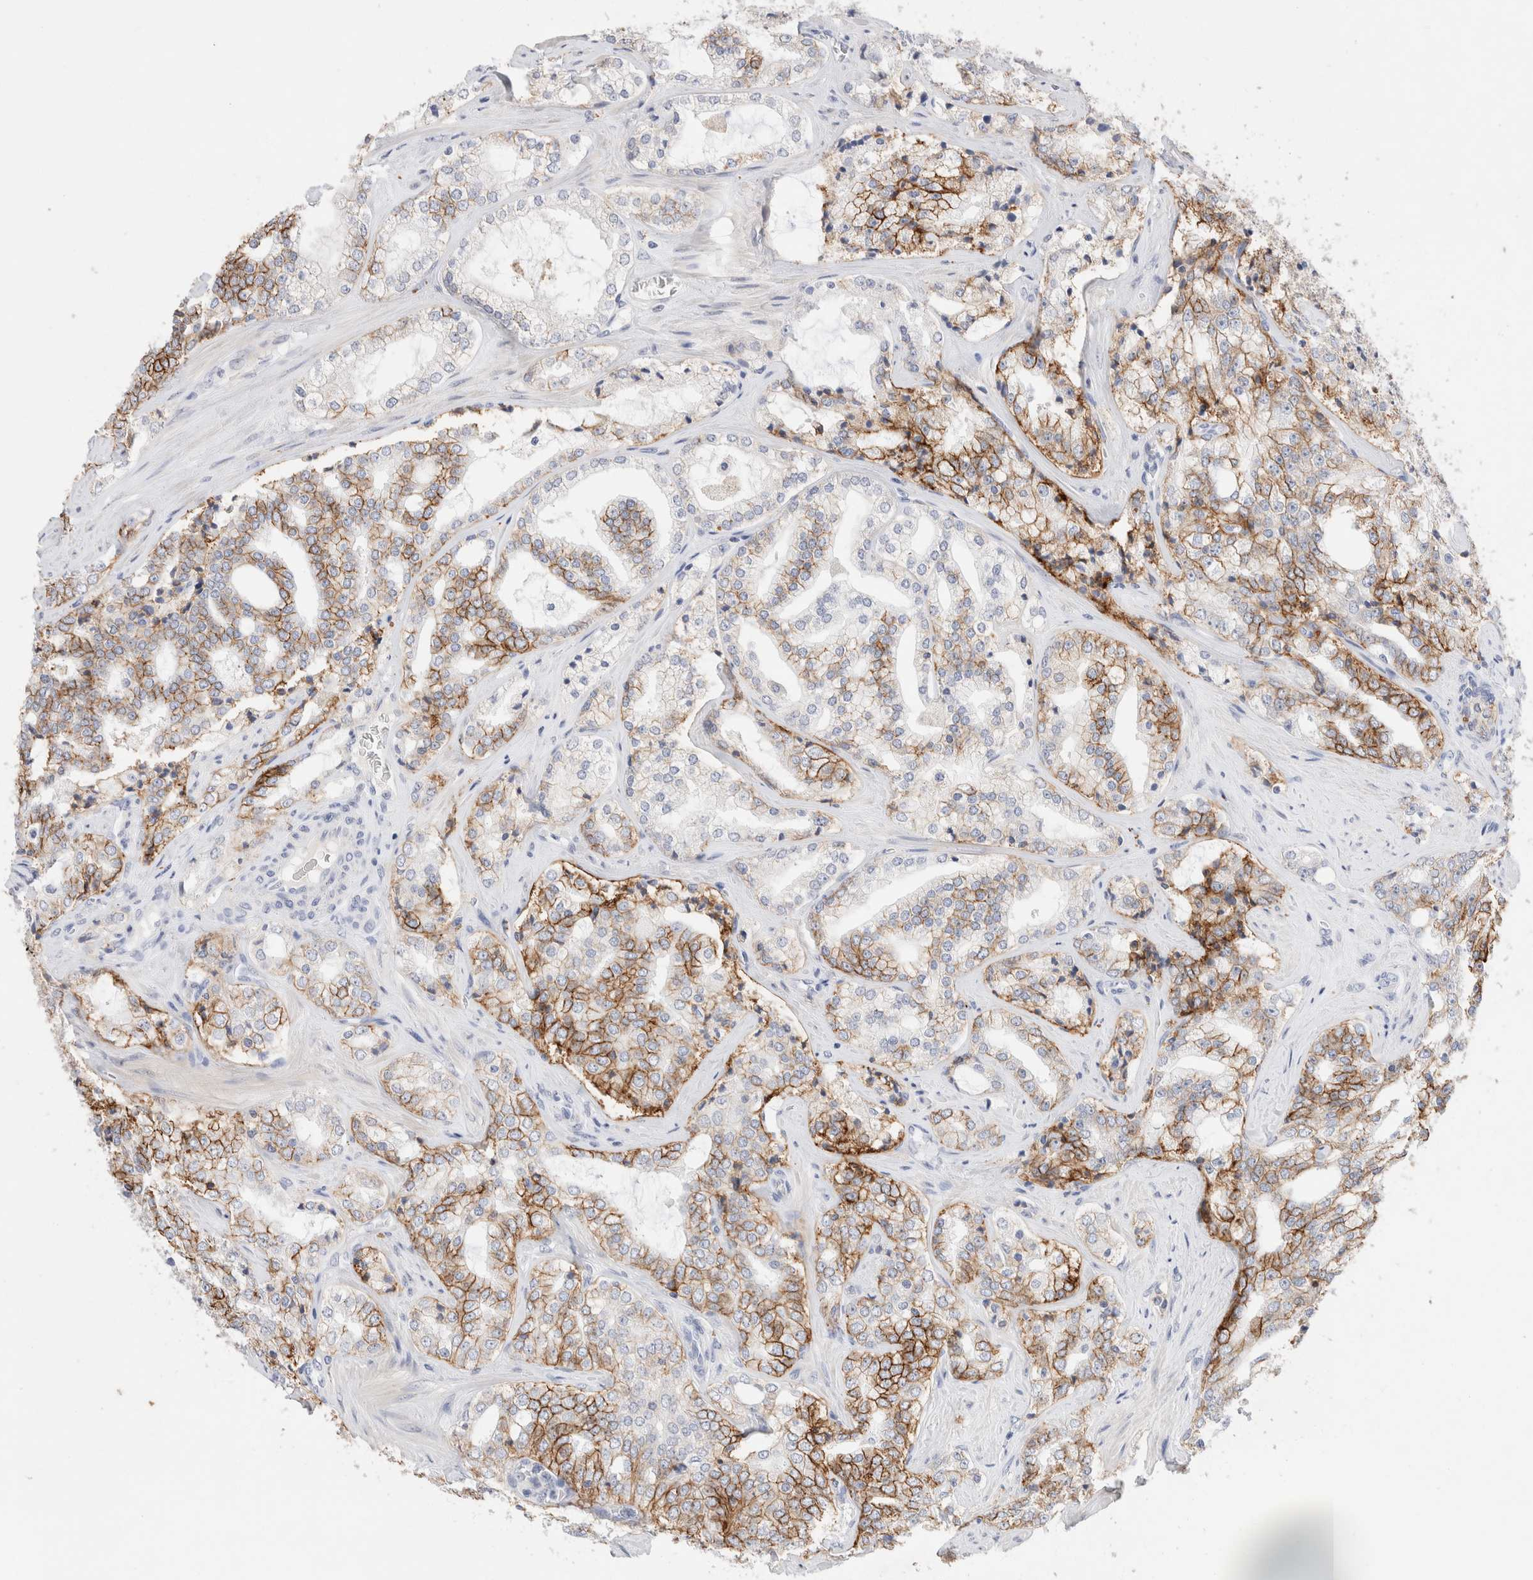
{"staining": {"intensity": "moderate", "quantity": ">75%", "location": "cytoplasmic/membranous"}, "tissue": "prostate cancer", "cell_type": "Tumor cells", "image_type": "cancer", "snomed": [{"axis": "morphology", "description": "Adenocarcinoma, High grade"}, {"axis": "topography", "description": "Prostate"}], "caption": "Tumor cells show moderate cytoplasmic/membranous positivity in approximately >75% of cells in high-grade adenocarcinoma (prostate).", "gene": "EPCAM", "patient": {"sex": "male", "age": 64}}